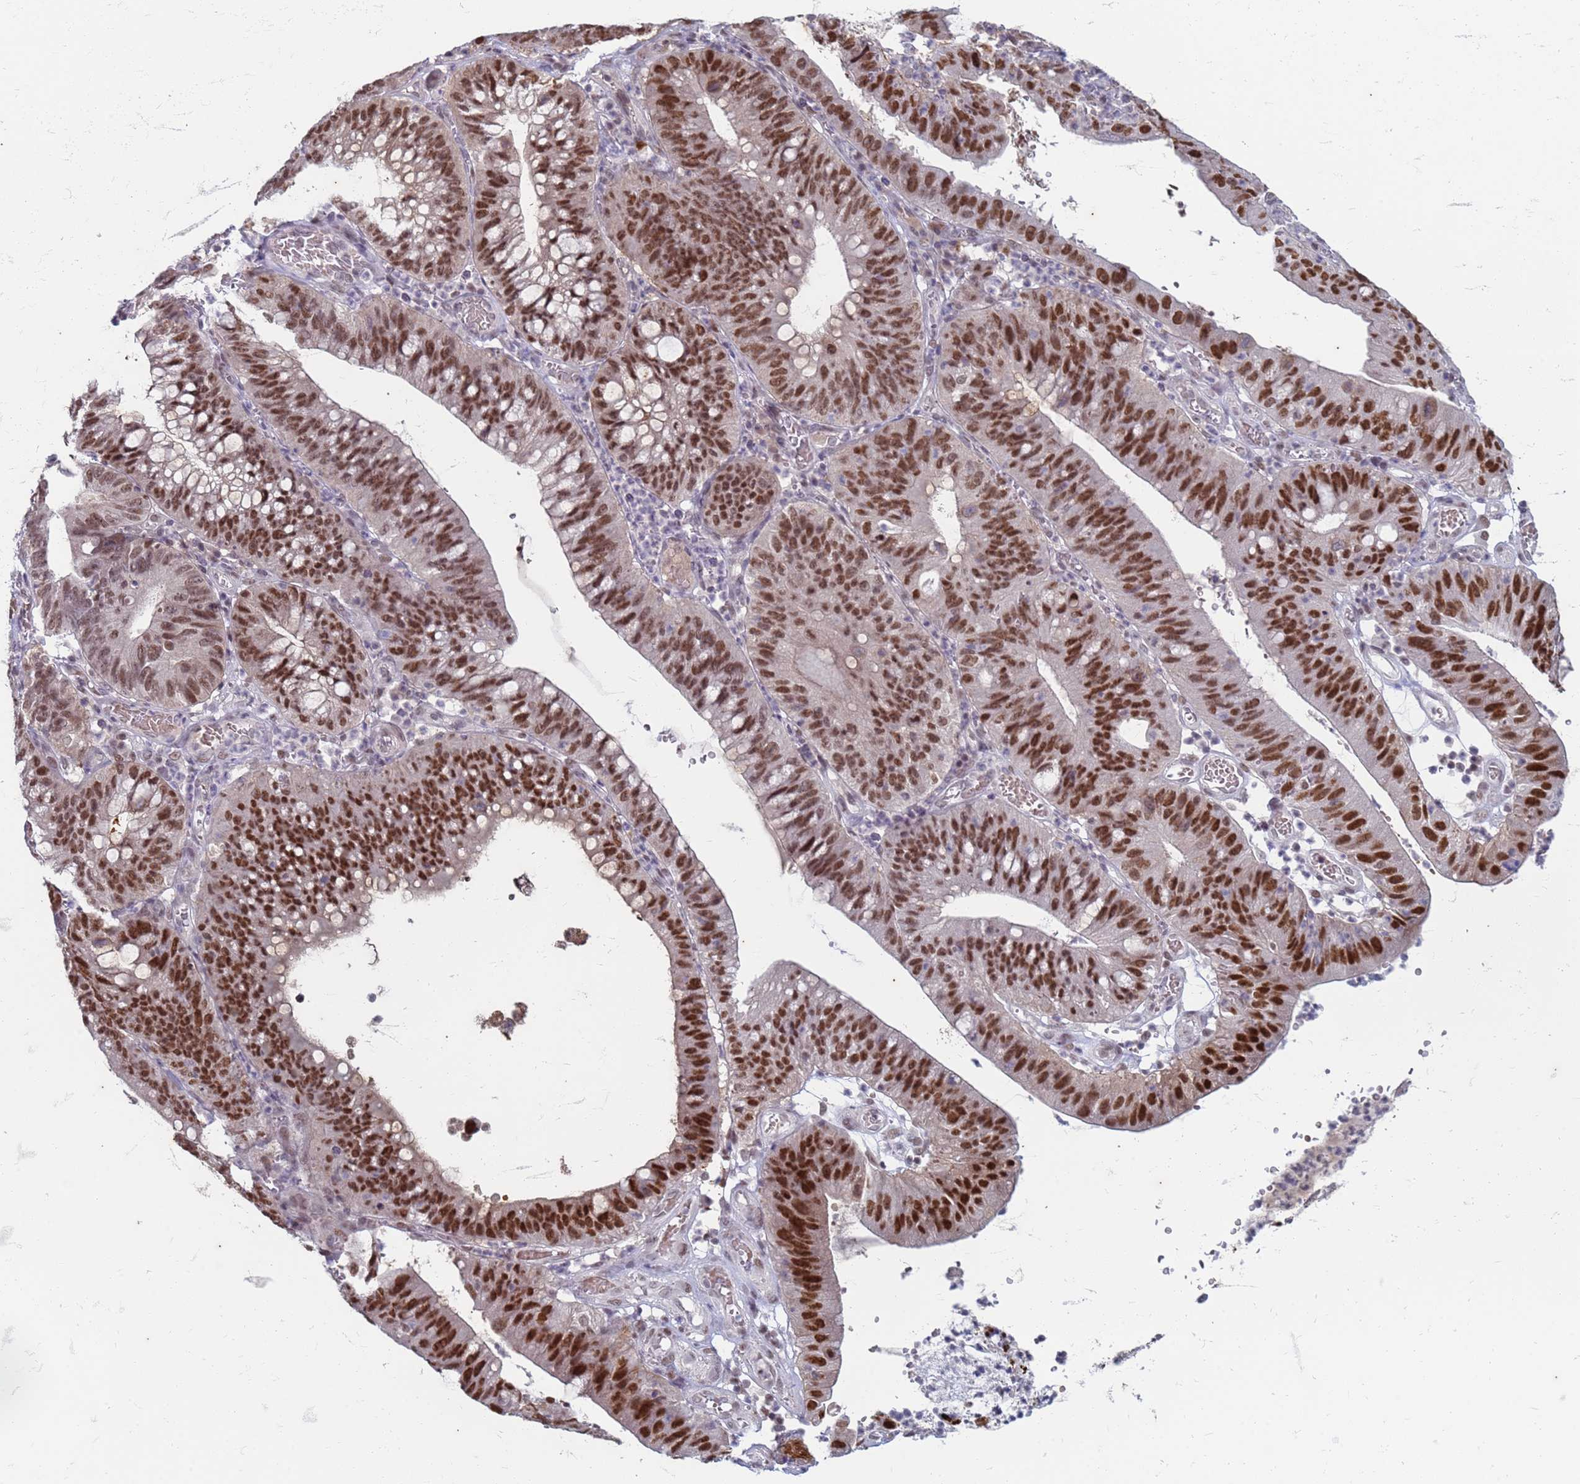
{"staining": {"intensity": "strong", "quantity": ">75%", "location": "nuclear"}, "tissue": "stomach cancer", "cell_type": "Tumor cells", "image_type": "cancer", "snomed": [{"axis": "morphology", "description": "Adenocarcinoma, NOS"}, {"axis": "topography", "description": "Stomach"}], "caption": "Adenocarcinoma (stomach) tissue displays strong nuclear staining in approximately >75% of tumor cells", "gene": "TRMT6", "patient": {"sex": "male", "age": 59}}